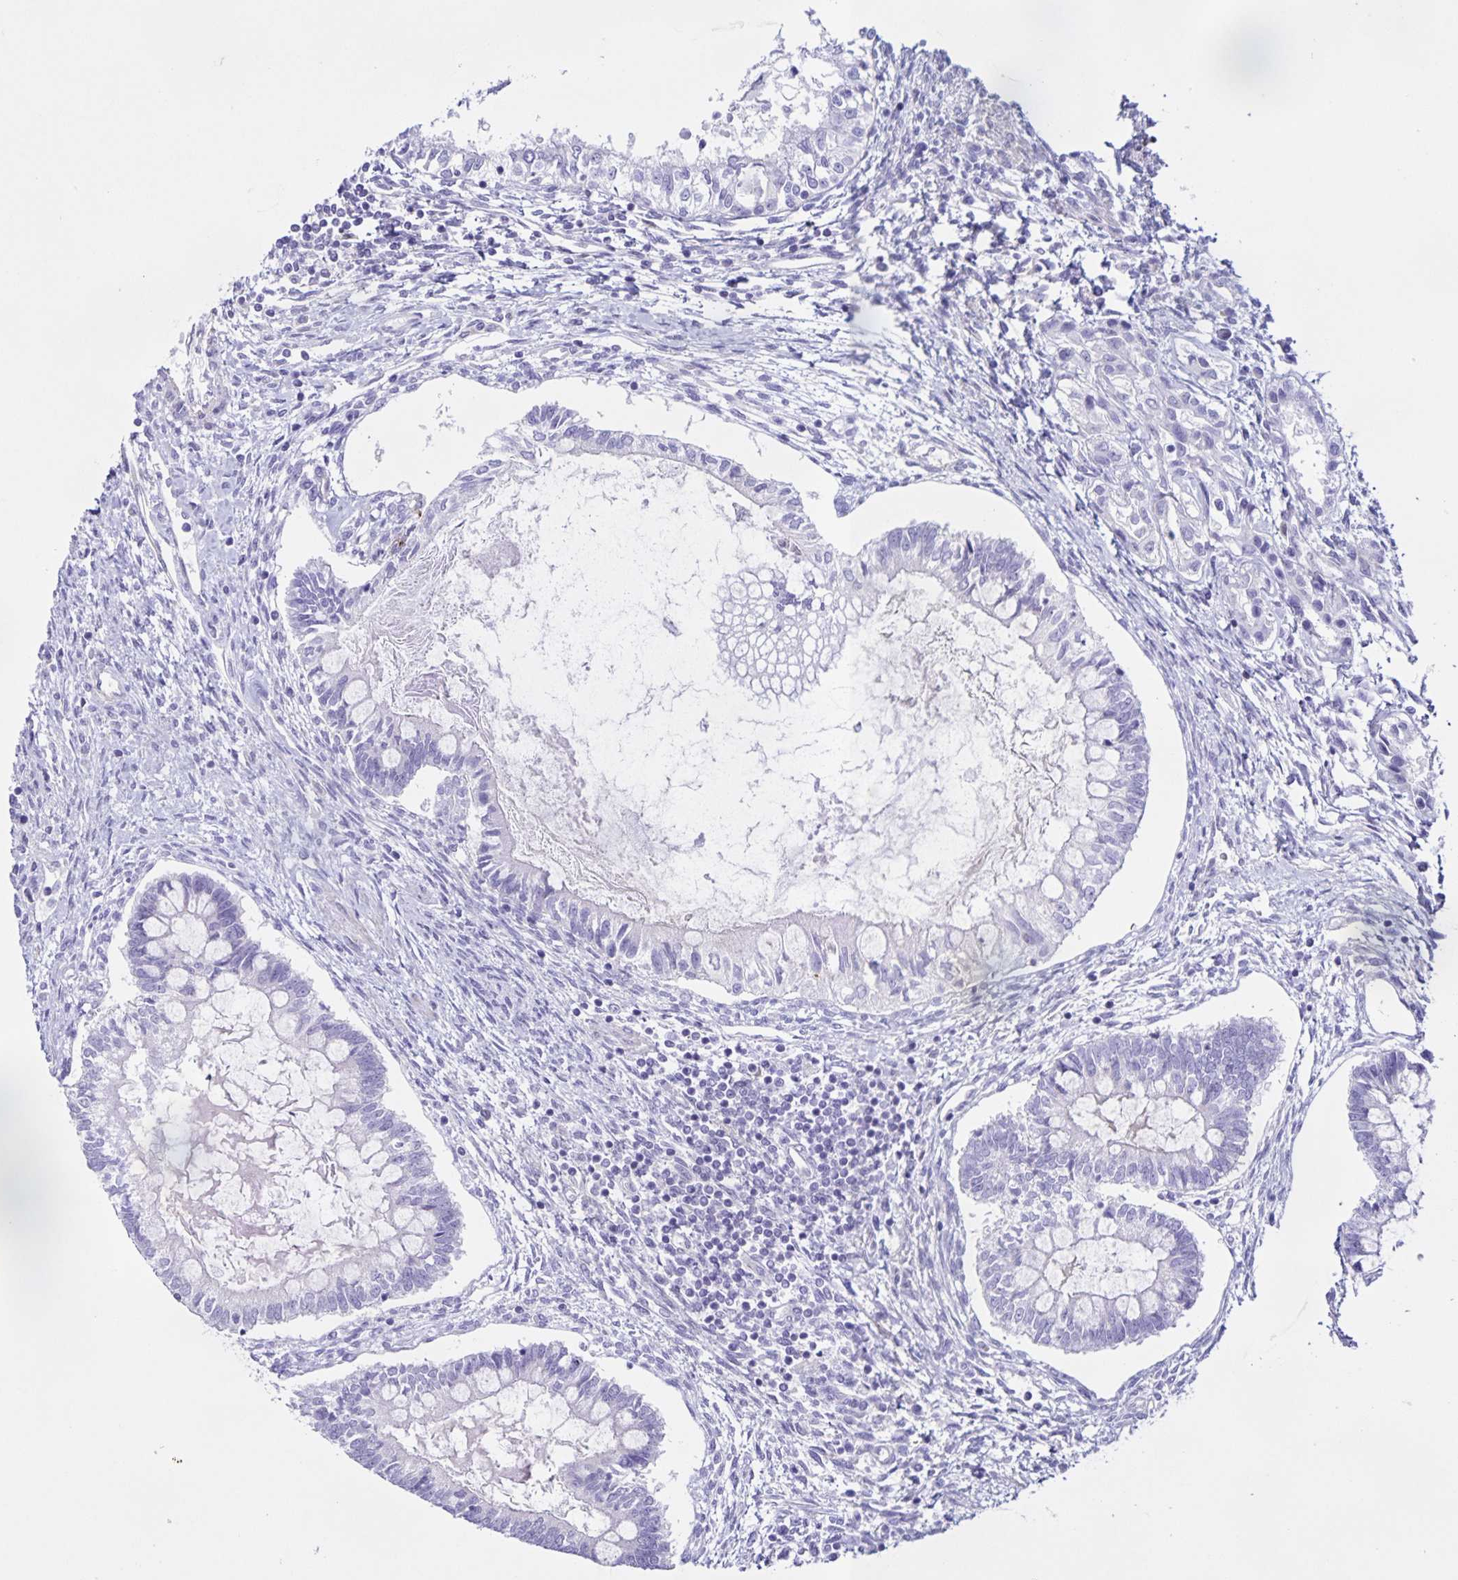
{"staining": {"intensity": "negative", "quantity": "none", "location": "none"}, "tissue": "testis cancer", "cell_type": "Tumor cells", "image_type": "cancer", "snomed": [{"axis": "morphology", "description": "Carcinoma, Embryonal, NOS"}, {"axis": "topography", "description": "Testis"}], "caption": "The micrograph reveals no staining of tumor cells in testis cancer (embryonal carcinoma).", "gene": "BOLL", "patient": {"sex": "male", "age": 37}}